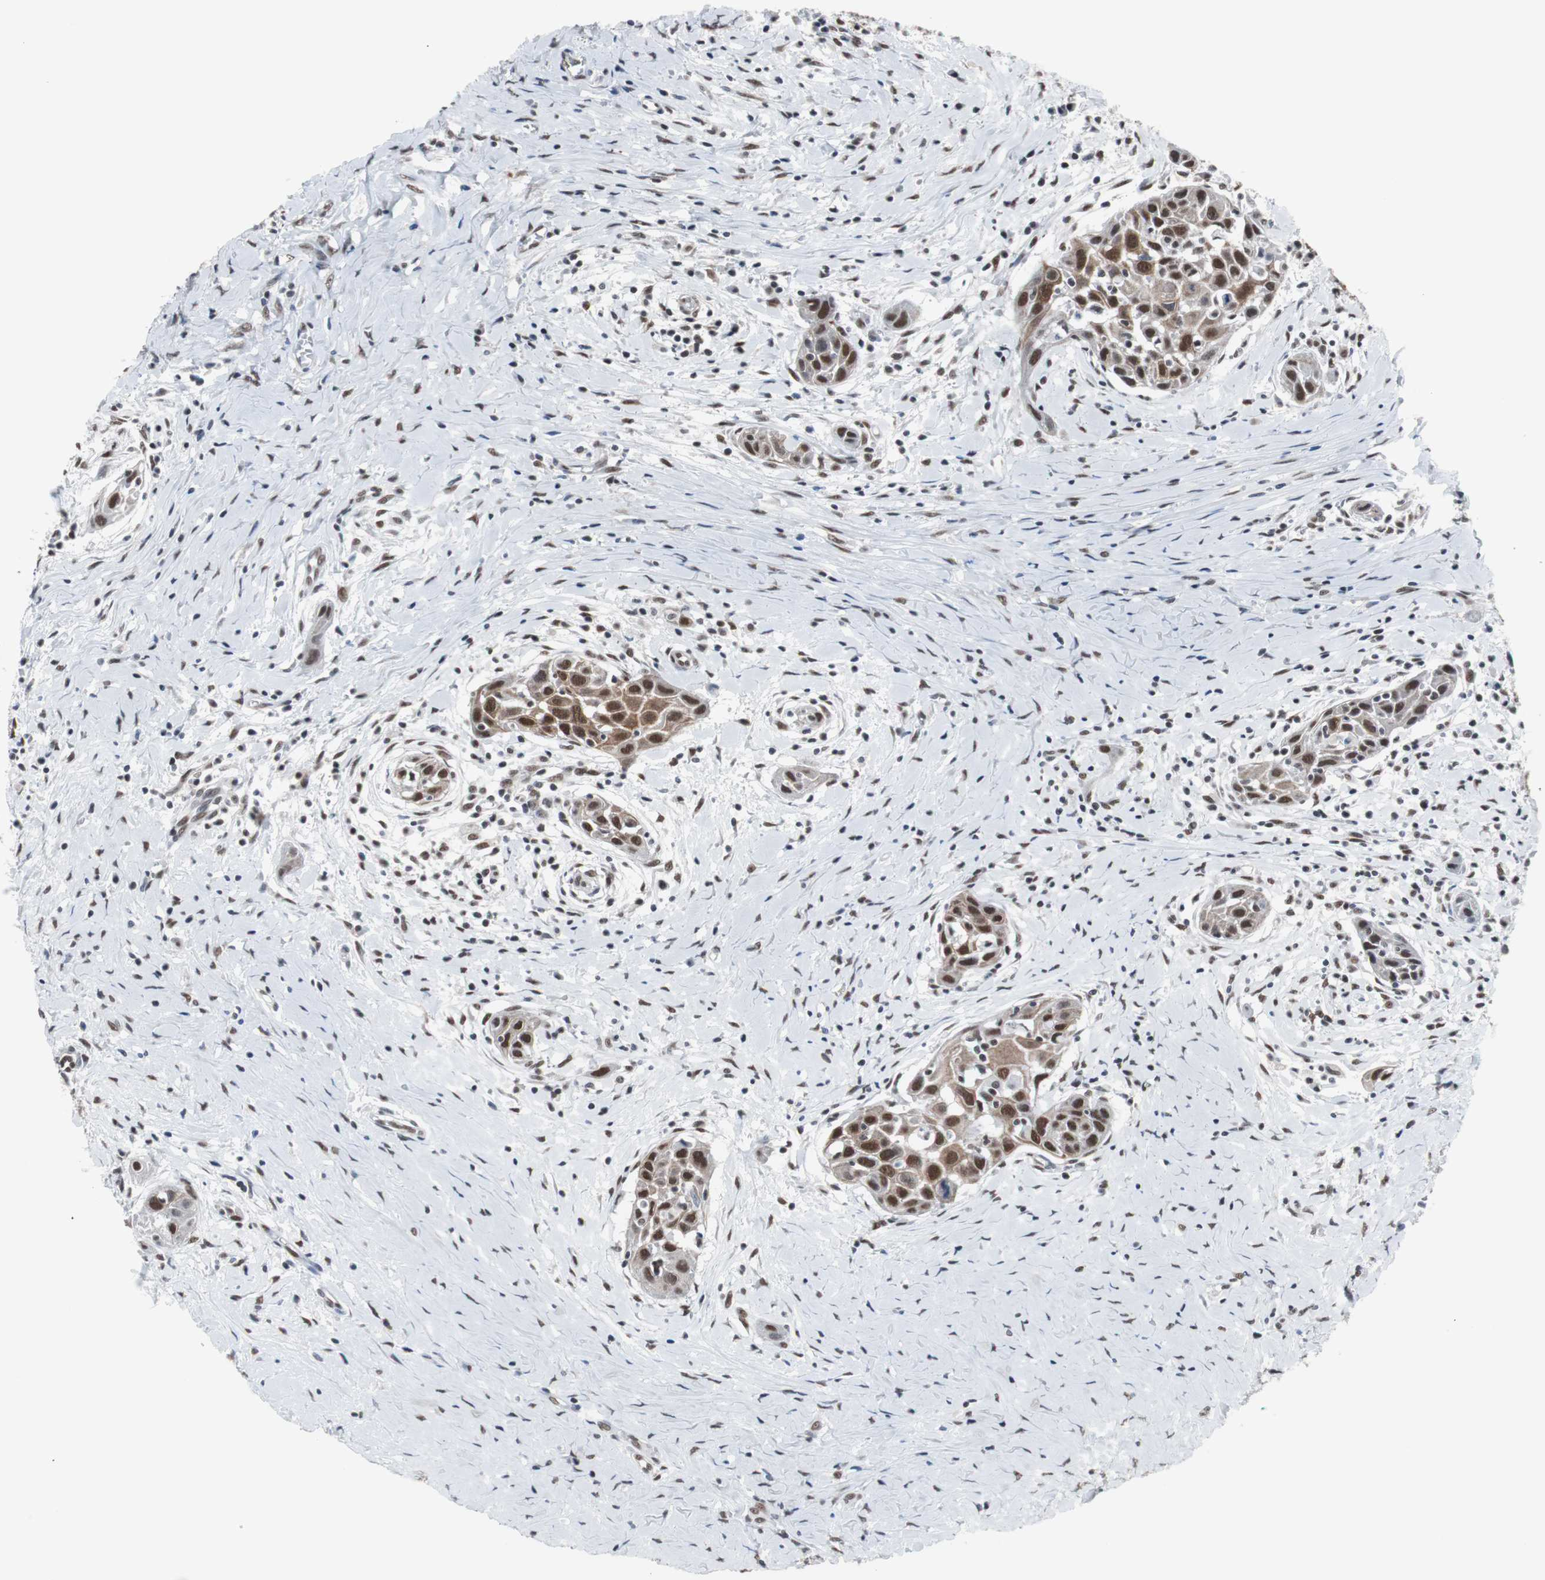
{"staining": {"intensity": "strong", "quantity": ">75%", "location": "cytoplasmic/membranous,nuclear"}, "tissue": "head and neck cancer", "cell_type": "Tumor cells", "image_type": "cancer", "snomed": [{"axis": "morphology", "description": "Squamous cell carcinoma, NOS"}, {"axis": "topography", "description": "Oral tissue"}, {"axis": "topography", "description": "Head-Neck"}], "caption": "A histopathology image of head and neck cancer (squamous cell carcinoma) stained for a protein shows strong cytoplasmic/membranous and nuclear brown staining in tumor cells.", "gene": "TAF7", "patient": {"sex": "female", "age": 50}}